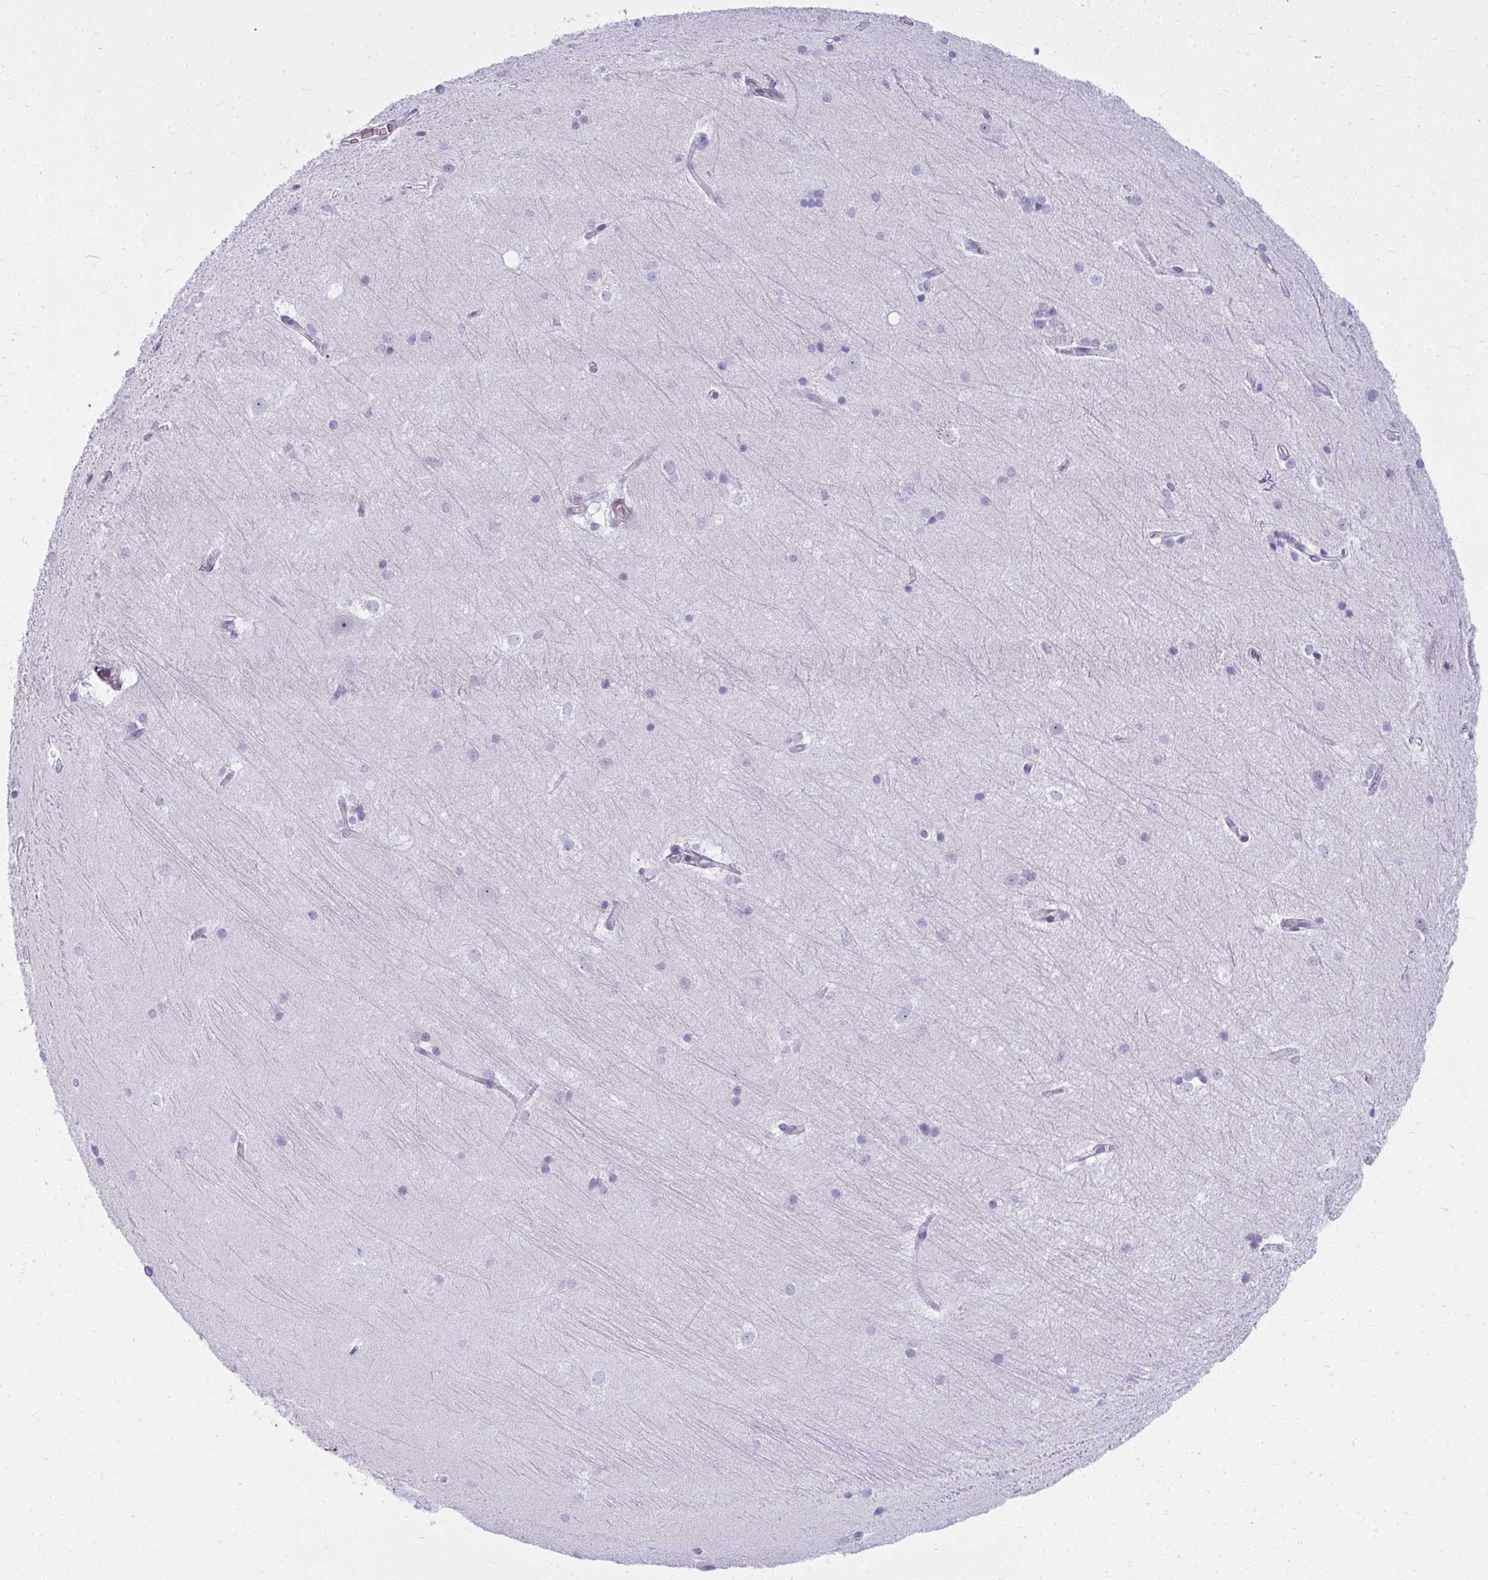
{"staining": {"intensity": "negative", "quantity": "none", "location": "none"}, "tissue": "hippocampus", "cell_type": "Glial cells", "image_type": "normal", "snomed": [{"axis": "morphology", "description": "Normal tissue, NOS"}, {"axis": "topography", "description": "Cerebral cortex"}, {"axis": "topography", "description": "Hippocampus"}], "caption": "The IHC photomicrograph has no significant expression in glial cells of hippocampus. (DAB immunohistochemistry with hematoxylin counter stain).", "gene": "PUS7L", "patient": {"sex": "female", "age": 19}}